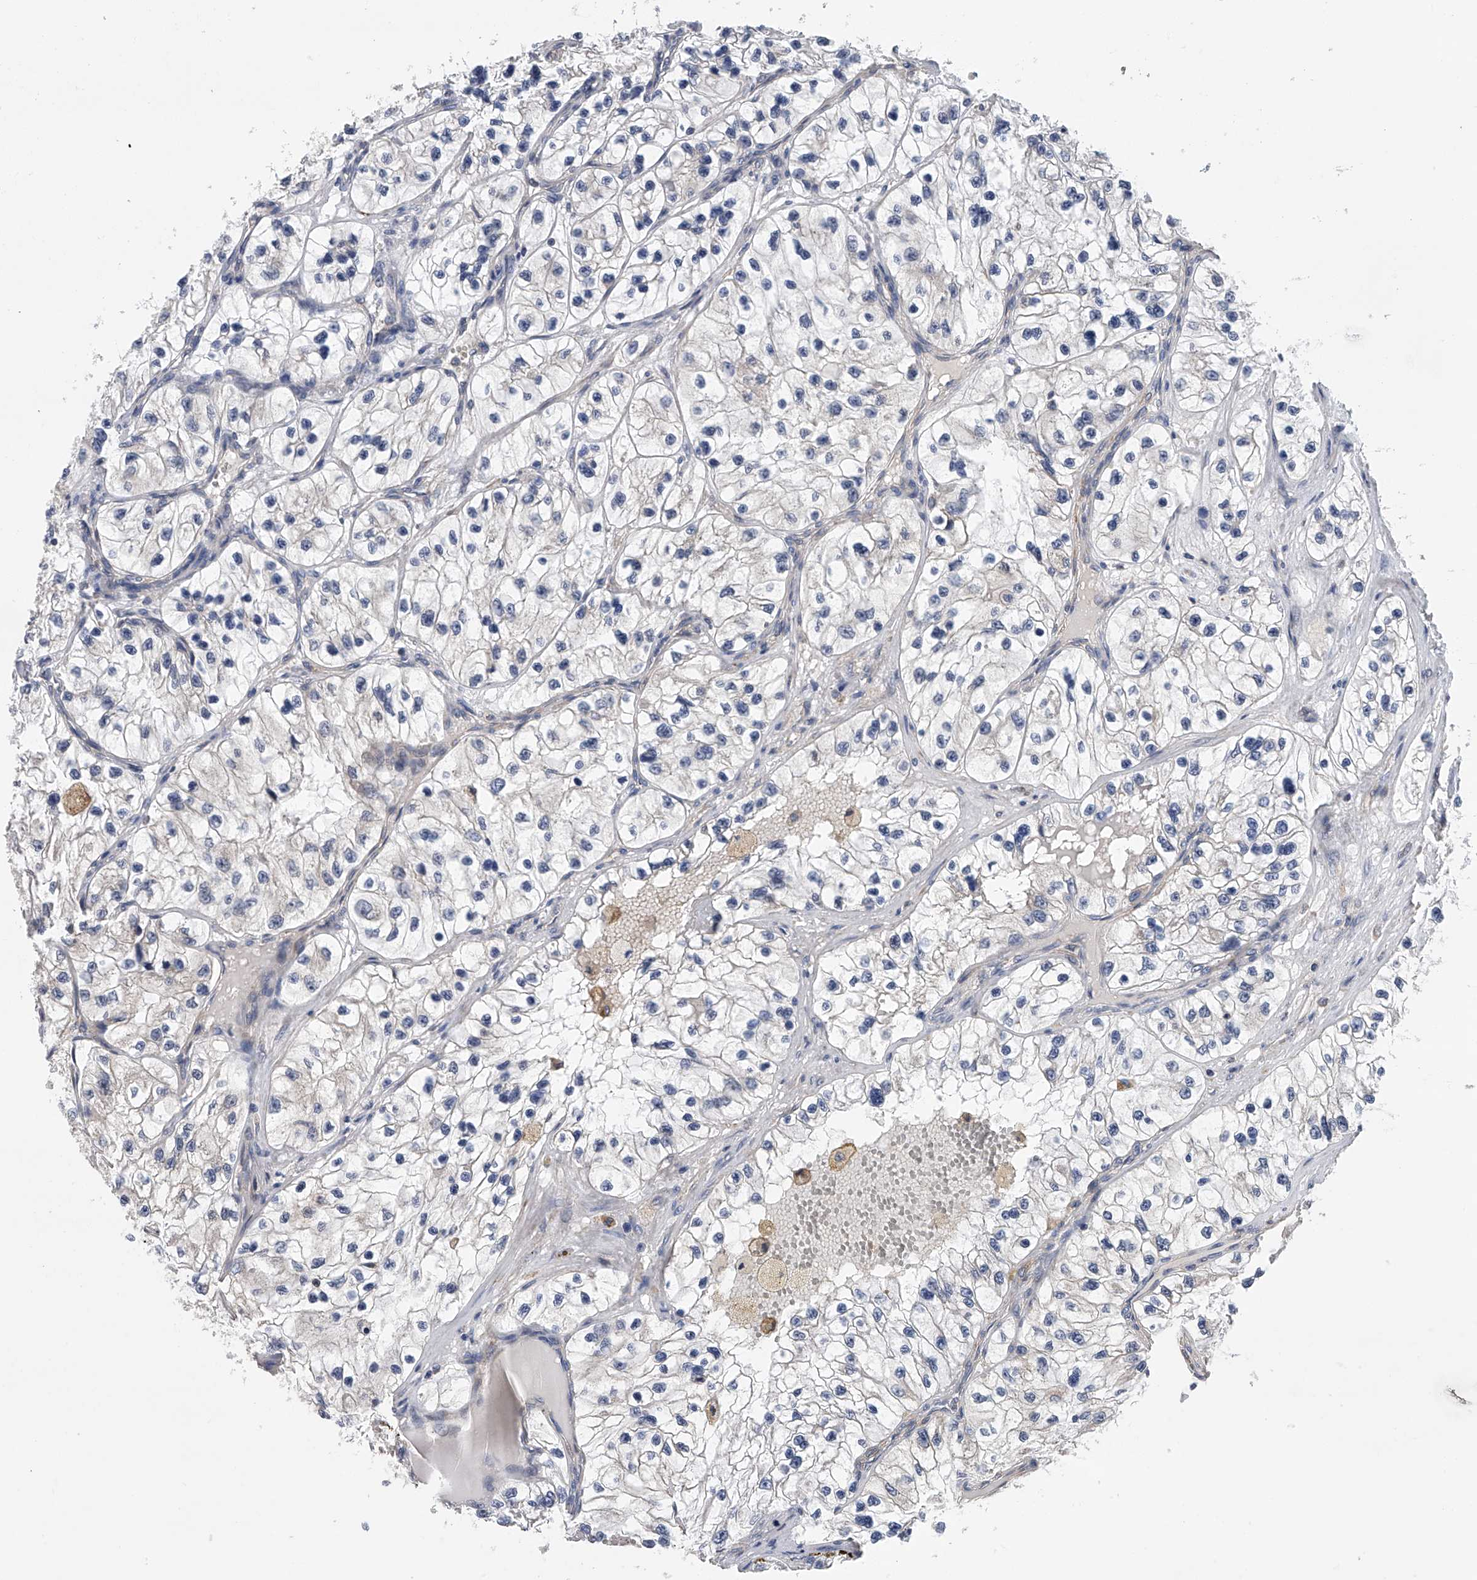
{"staining": {"intensity": "negative", "quantity": "none", "location": "none"}, "tissue": "renal cancer", "cell_type": "Tumor cells", "image_type": "cancer", "snomed": [{"axis": "morphology", "description": "Adenocarcinoma, NOS"}, {"axis": "topography", "description": "Kidney"}], "caption": "This micrograph is of adenocarcinoma (renal) stained with immunohistochemistry (IHC) to label a protein in brown with the nuclei are counter-stained blue. There is no expression in tumor cells.", "gene": "SPOCK1", "patient": {"sex": "female", "age": 57}}